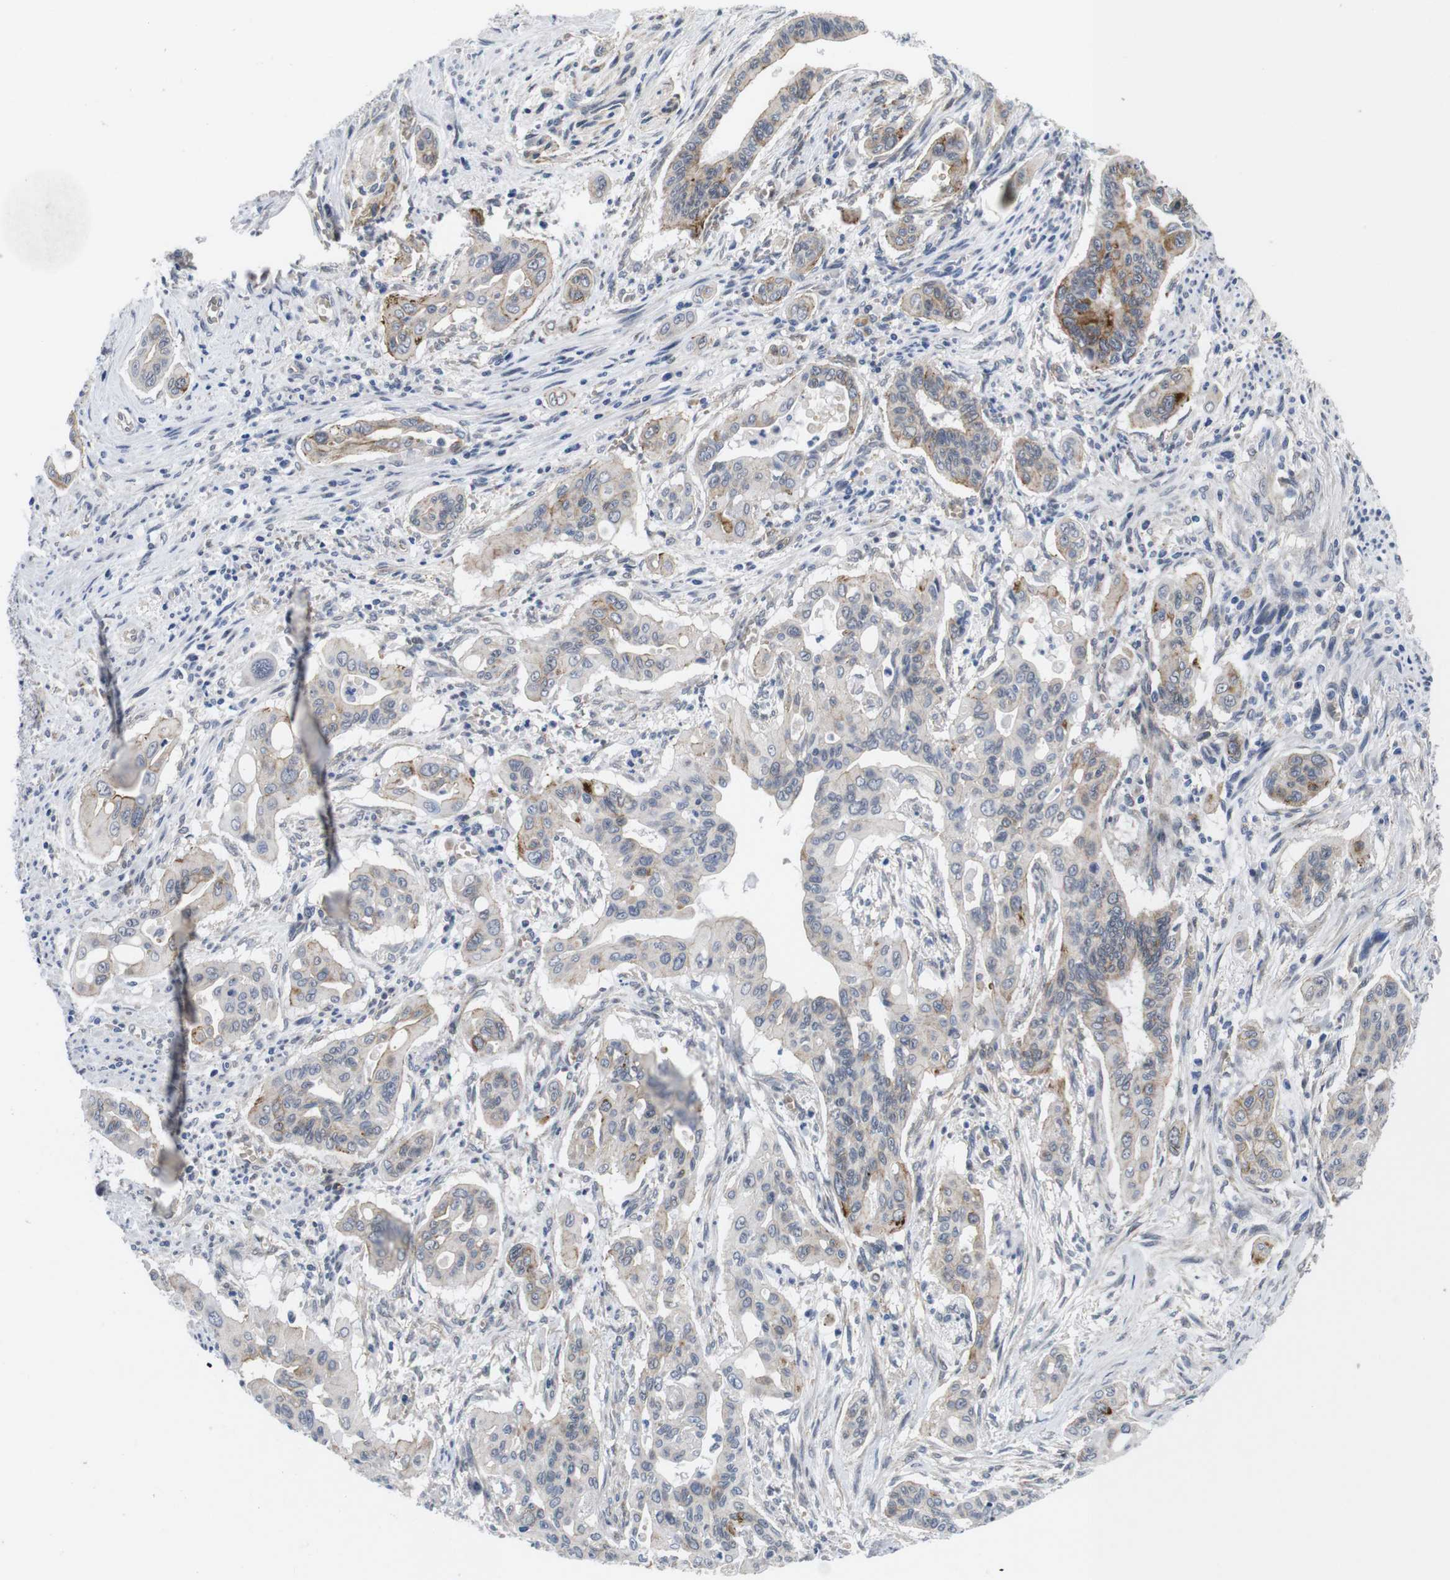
{"staining": {"intensity": "moderate", "quantity": "<25%", "location": "cytoplasmic/membranous"}, "tissue": "pancreatic cancer", "cell_type": "Tumor cells", "image_type": "cancer", "snomed": [{"axis": "morphology", "description": "Adenocarcinoma, NOS"}, {"axis": "topography", "description": "Pancreas"}], "caption": "This is an image of immunohistochemistry (IHC) staining of adenocarcinoma (pancreatic), which shows moderate staining in the cytoplasmic/membranous of tumor cells.", "gene": "SOCS3", "patient": {"sex": "male", "age": 77}}